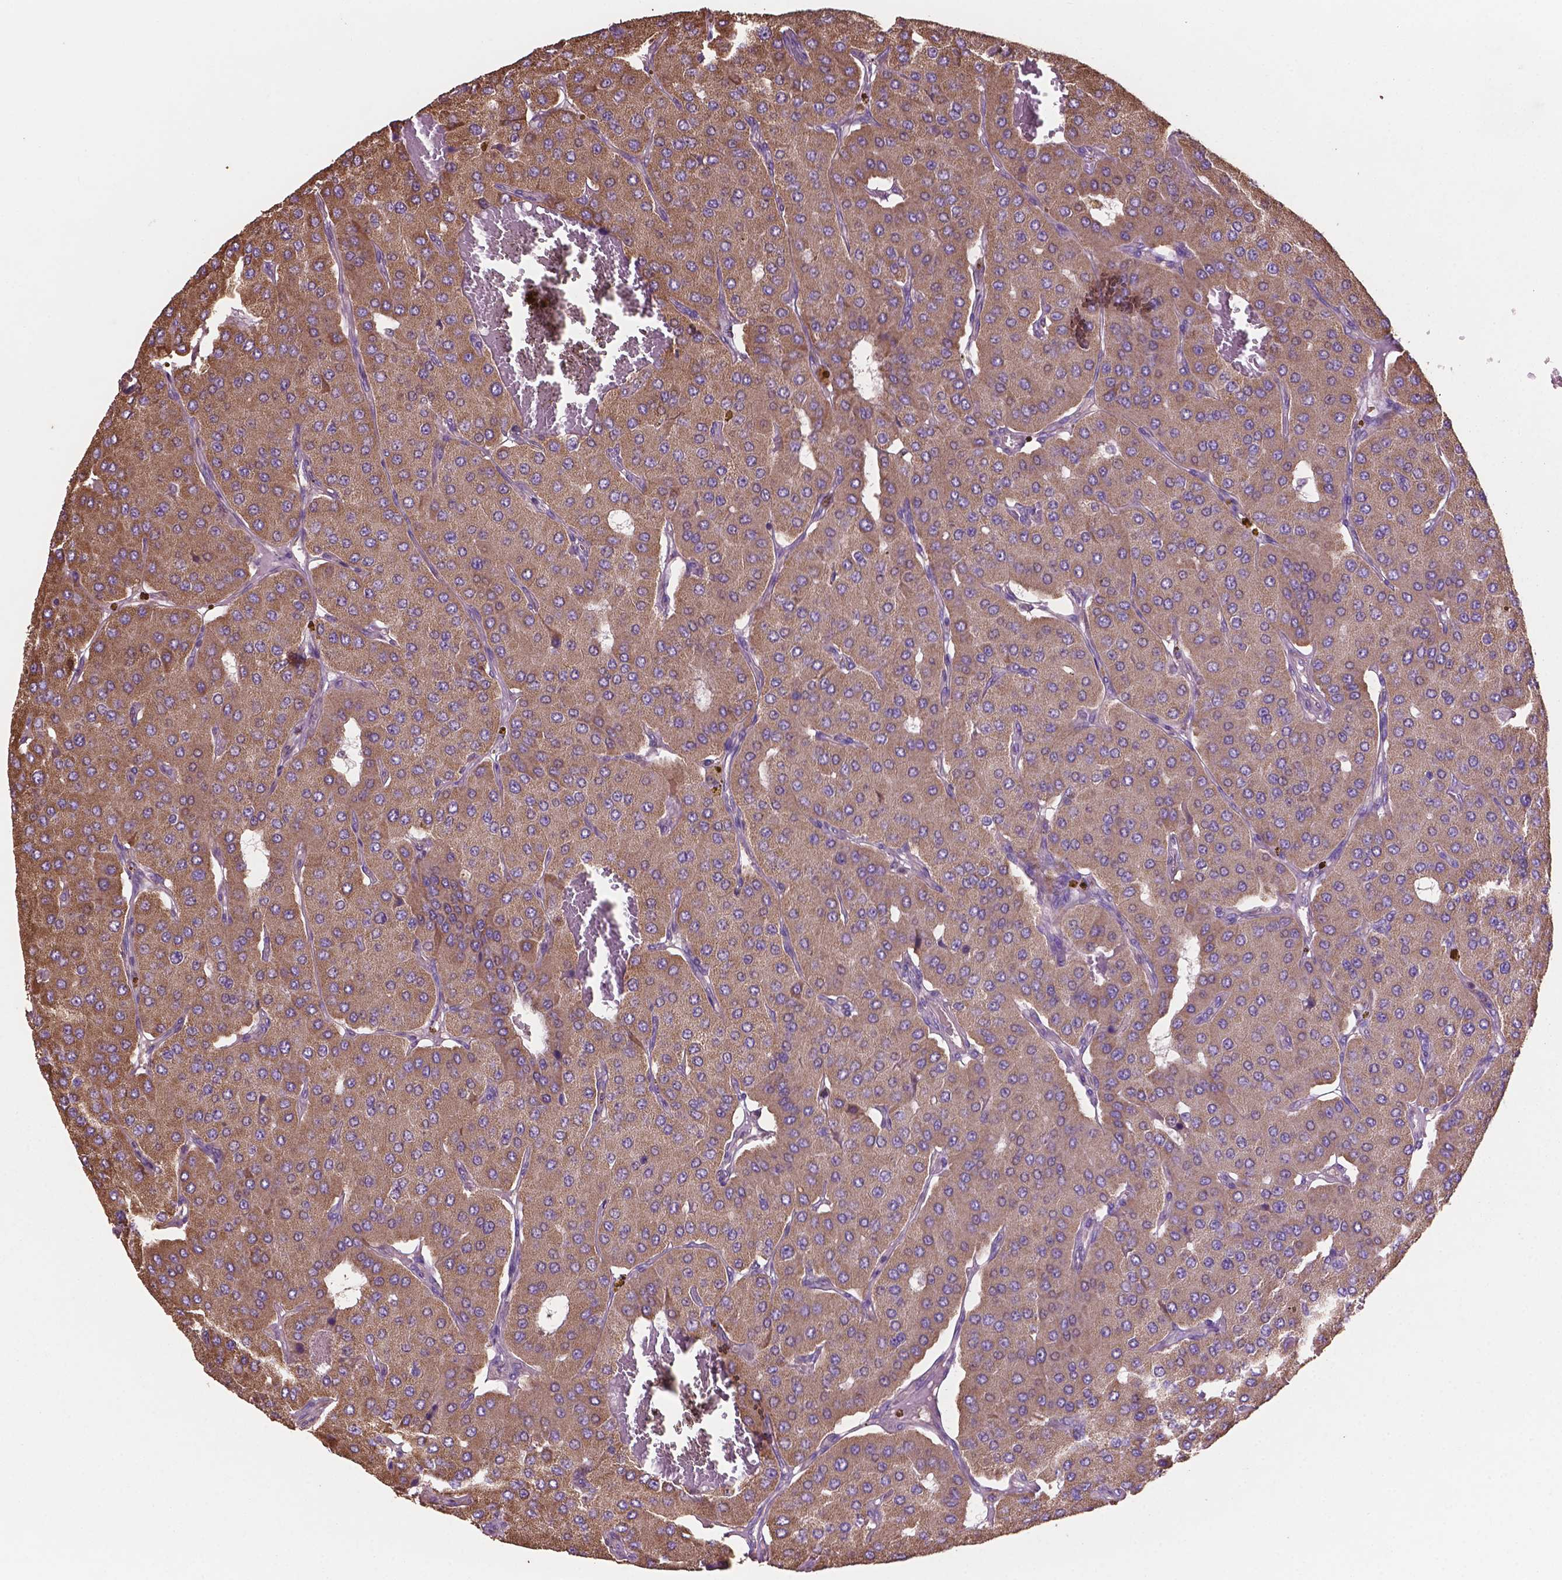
{"staining": {"intensity": "moderate", "quantity": ">75%", "location": "cytoplasmic/membranous"}, "tissue": "parathyroid gland", "cell_type": "Glandular cells", "image_type": "normal", "snomed": [{"axis": "morphology", "description": "Normal tissue, NOS"}, {"axis": "morphology", "description": "Adenoma, NOS"}, {"axis": "topography", "description": "Parathyroid gland"}], "caption": "Moderate cytoplasmic/membranous positivity for a protein is appreciated in about >75% of glandular cells of normal parathyroid gland using IHC.", "gene": "COMMD4", "patient": {"sex": "female", "age": 86}}